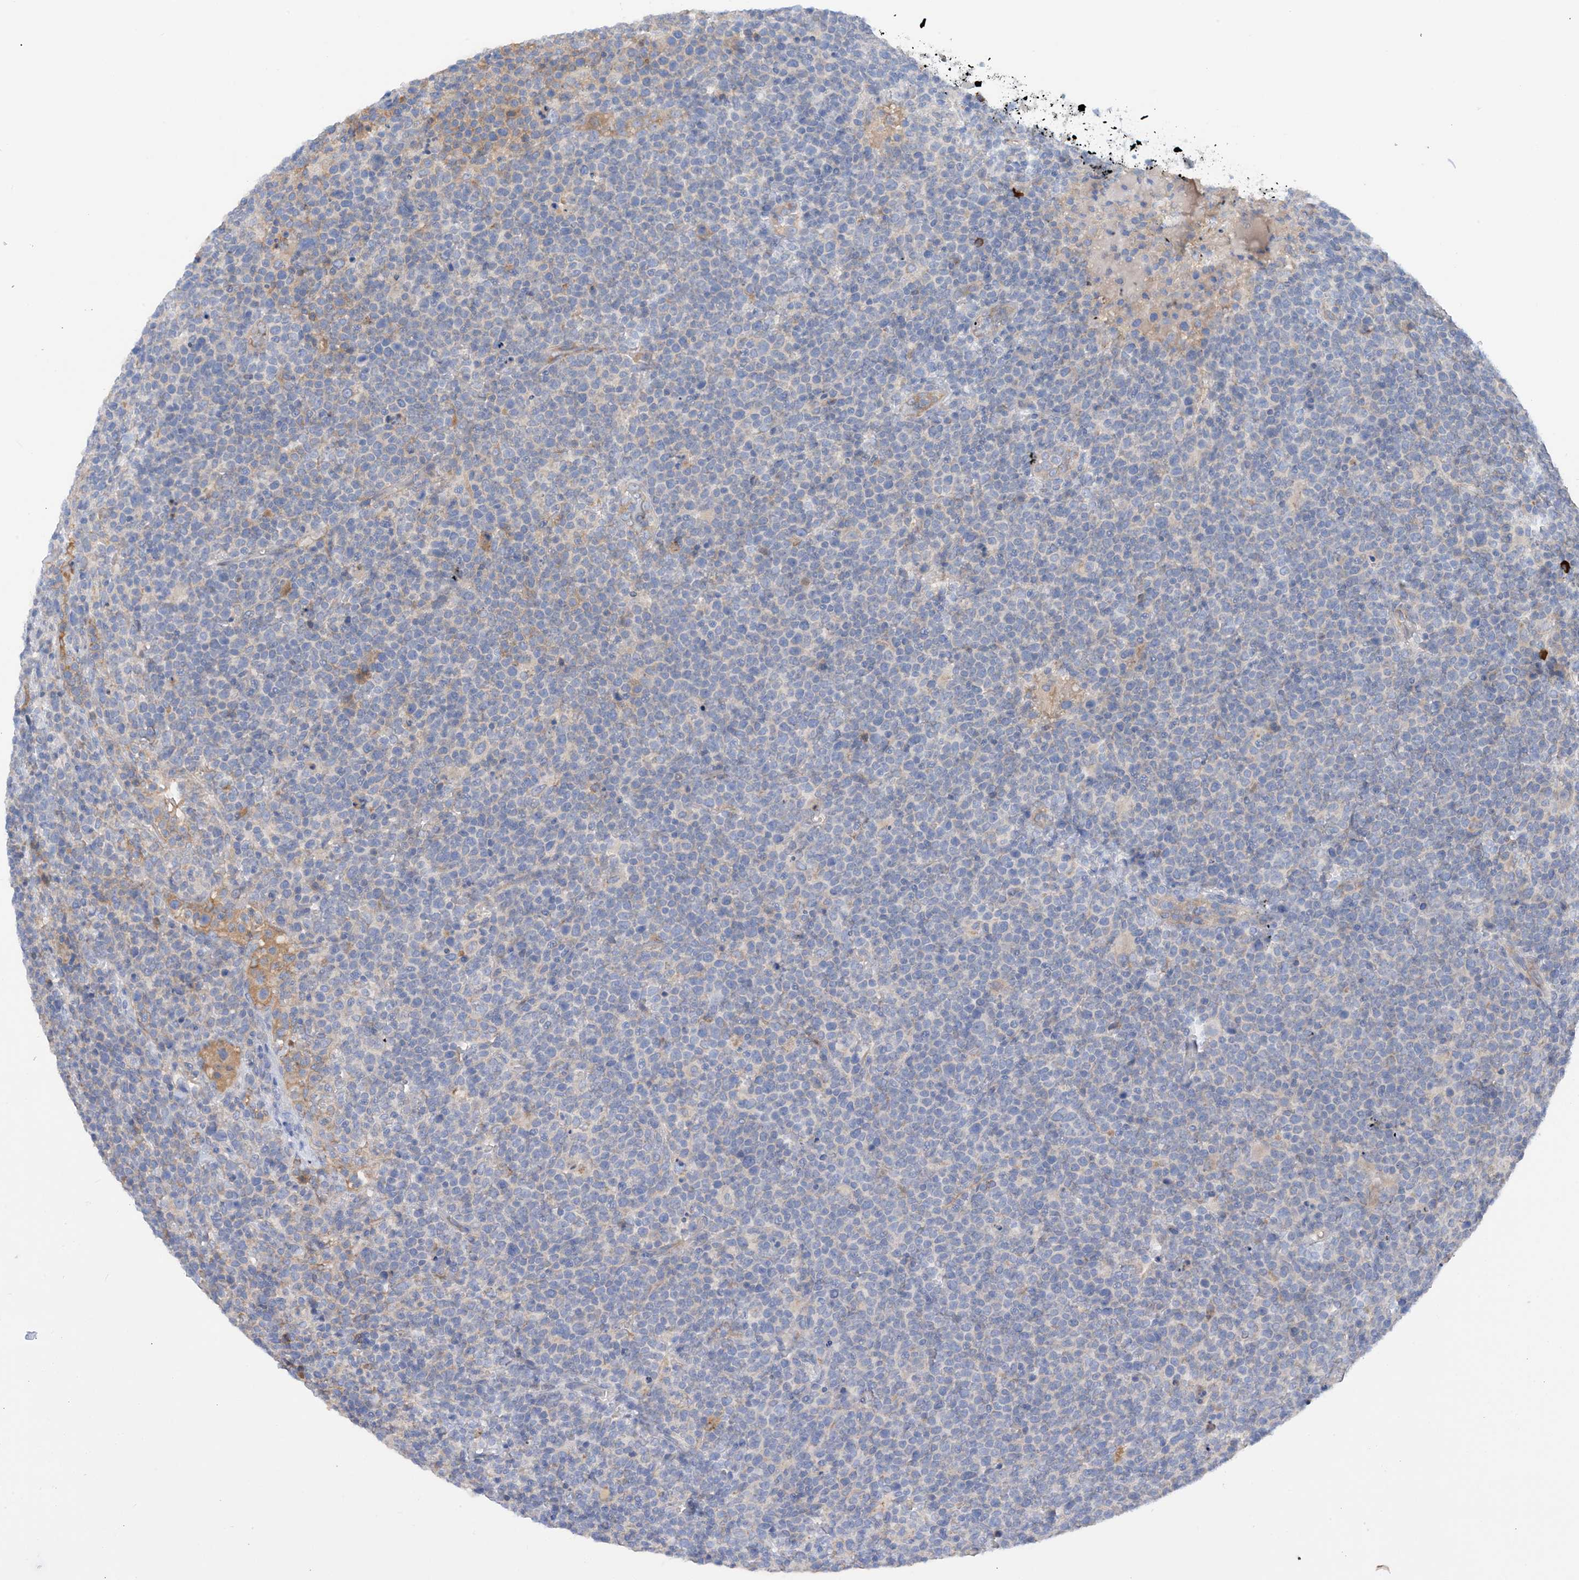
{"staining": {"intensity": "negative", "quantity": "none", "location": "none"}, "tissue": "lymphoma", "cell_type": "Tumor cells", "image_type": "cancer", "snomed": [{"axis": "morphology", "description": "Malignant lymphoma, non-Hodgkin's type, High grade"}, {"axis": "topography", "description": "Lymph node"}], "caption": "Tumor cells show no significant protein positivity in lymphoma.", "gene": "SLC5A11", "patient": {"sex": "male", "age": 61}}